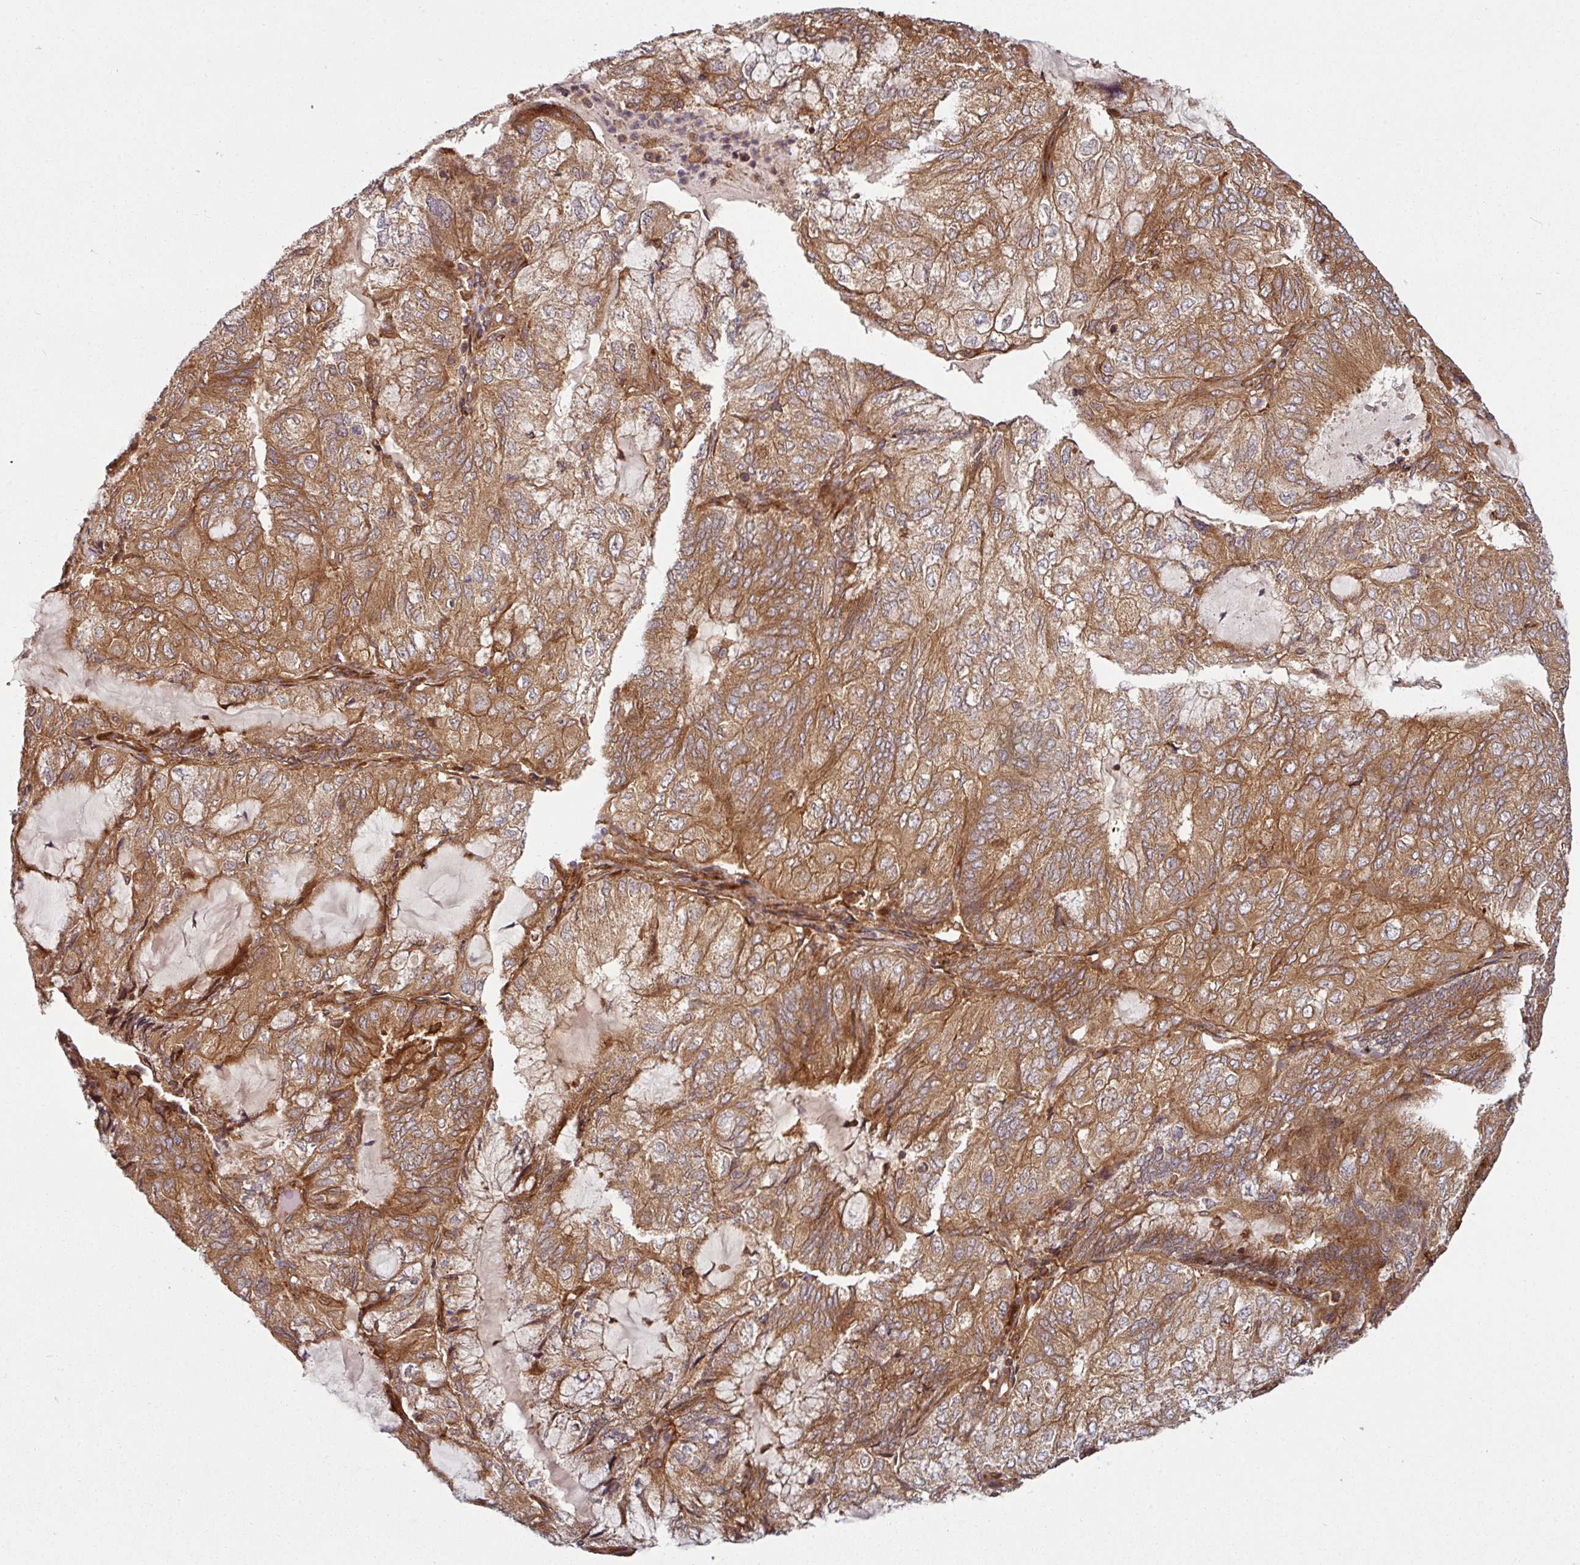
{"staining": {"intensity": "moderate", "quantity": ">75%", "location": "cytoplasmic/membranous"}, "tissue": "endometrial cancer", "cell_type": "Tumor cells", "image_type": "cancer", "snomed": [{"axis": "morphology", "description": "Adenocarcinoma, NOS"}, {"axis": "topography", "description": "Endometrium"}], "caption": "Endometrial cancer (adenocarcinoma) stained with a brown dye demonstrates moderate cytoplasmic/membranous positive staining in approximately >75% of tumor cells.", "gene": "RAB5A", "patient": {"sex": "female", "age": 81}}